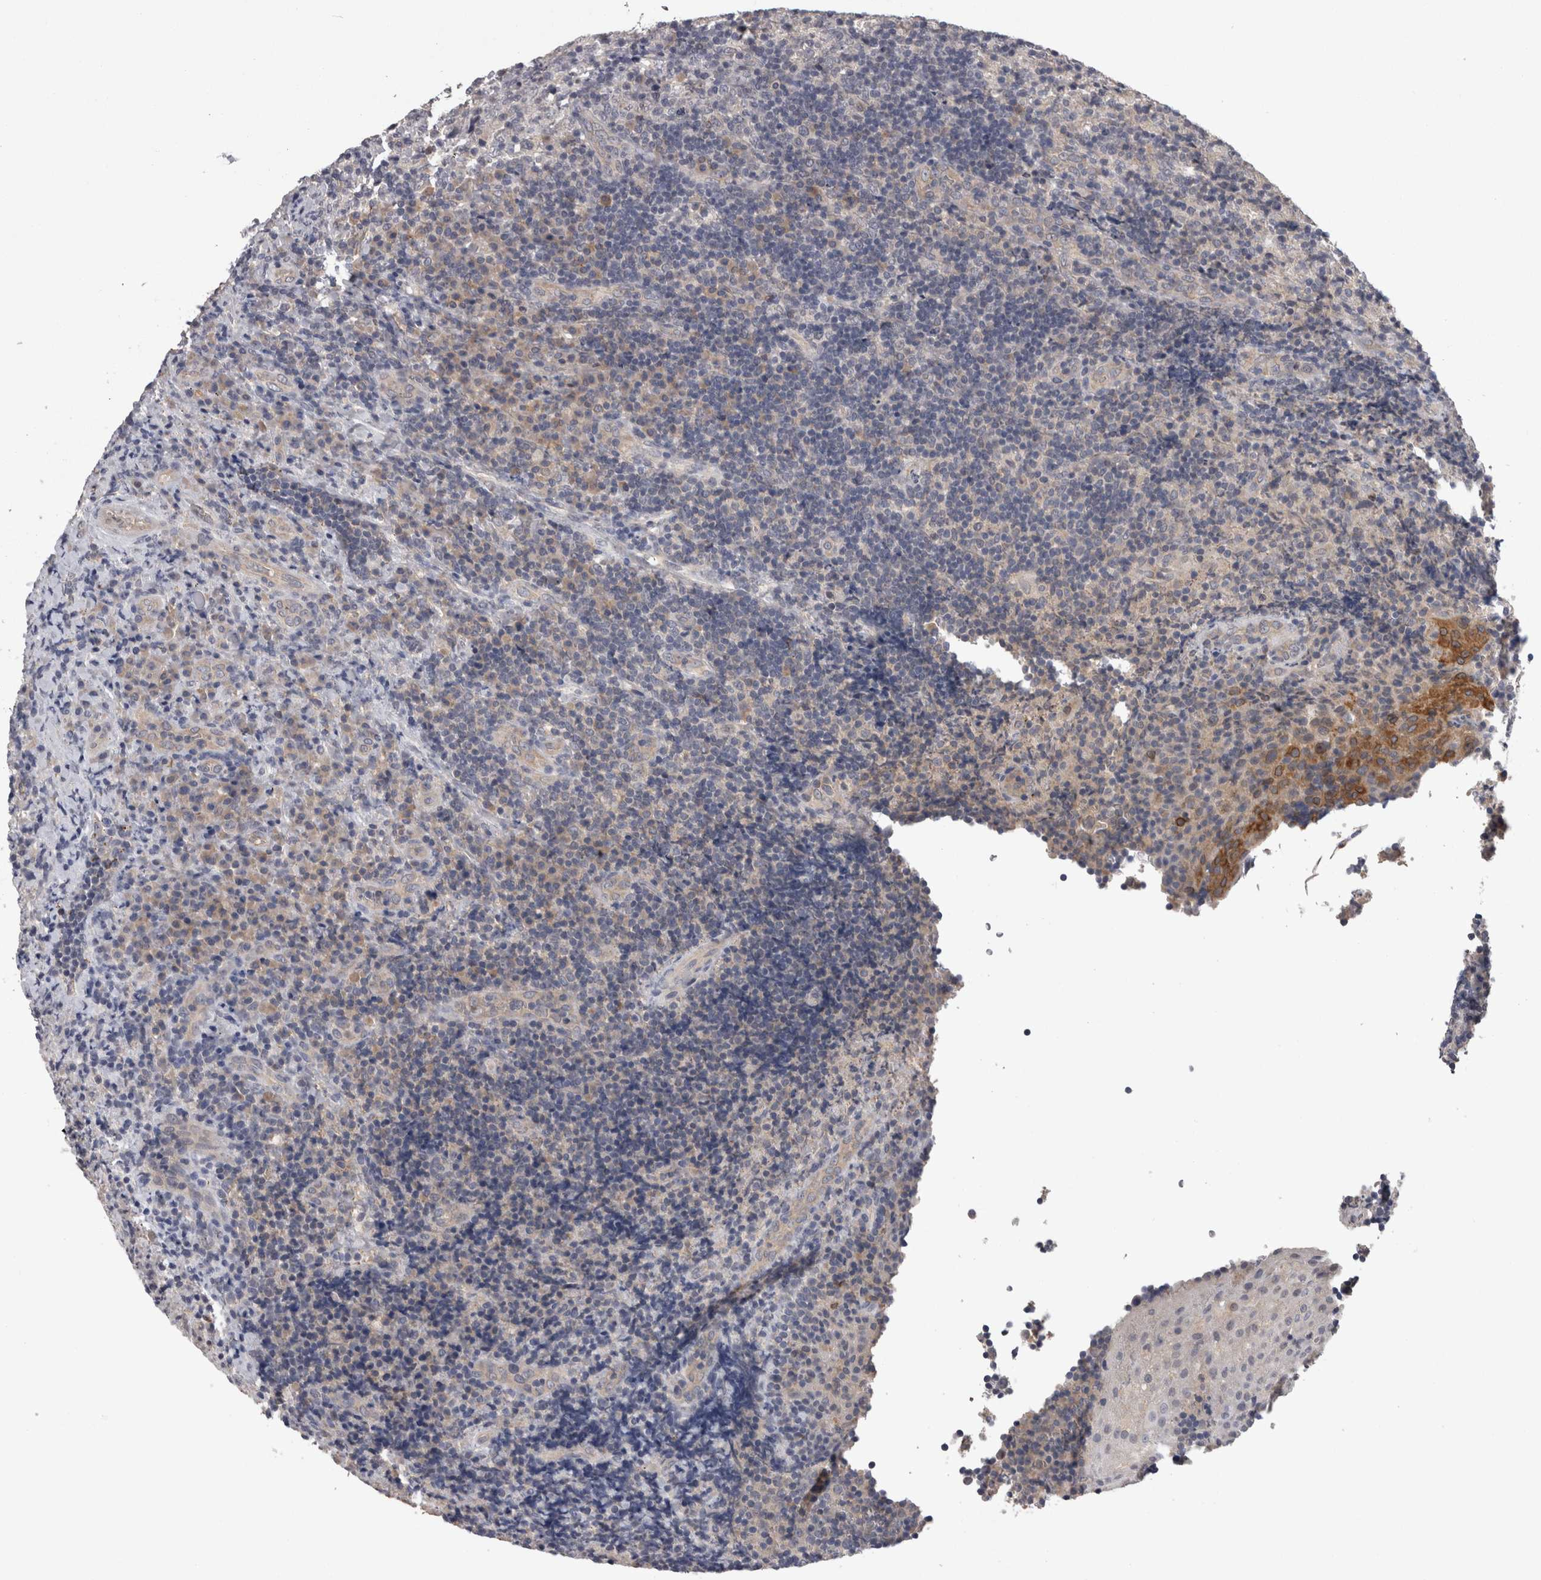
{"staining": {"intensity": "negative", "quantity": "none", "location": "none"}, "tissue": "lymphoma", "cell_type": "Tumor cells", "image_type": "cancer", "snomed": [{"axis": "morphology", "description": "Malignant lymphoma, non-Hodgkin's type, High grade"}, {"axis": "topography", "description": "Tonsil"}], "caption": "This photomicrograph is of lymphoma stained with immunohistochemistry (IHC) to label a protein in brown with the nuclei are counter-stained blue. There is no staining in tumor cells.", "gene": "PON3", "patient": {"sex": "female", "age": 36}}